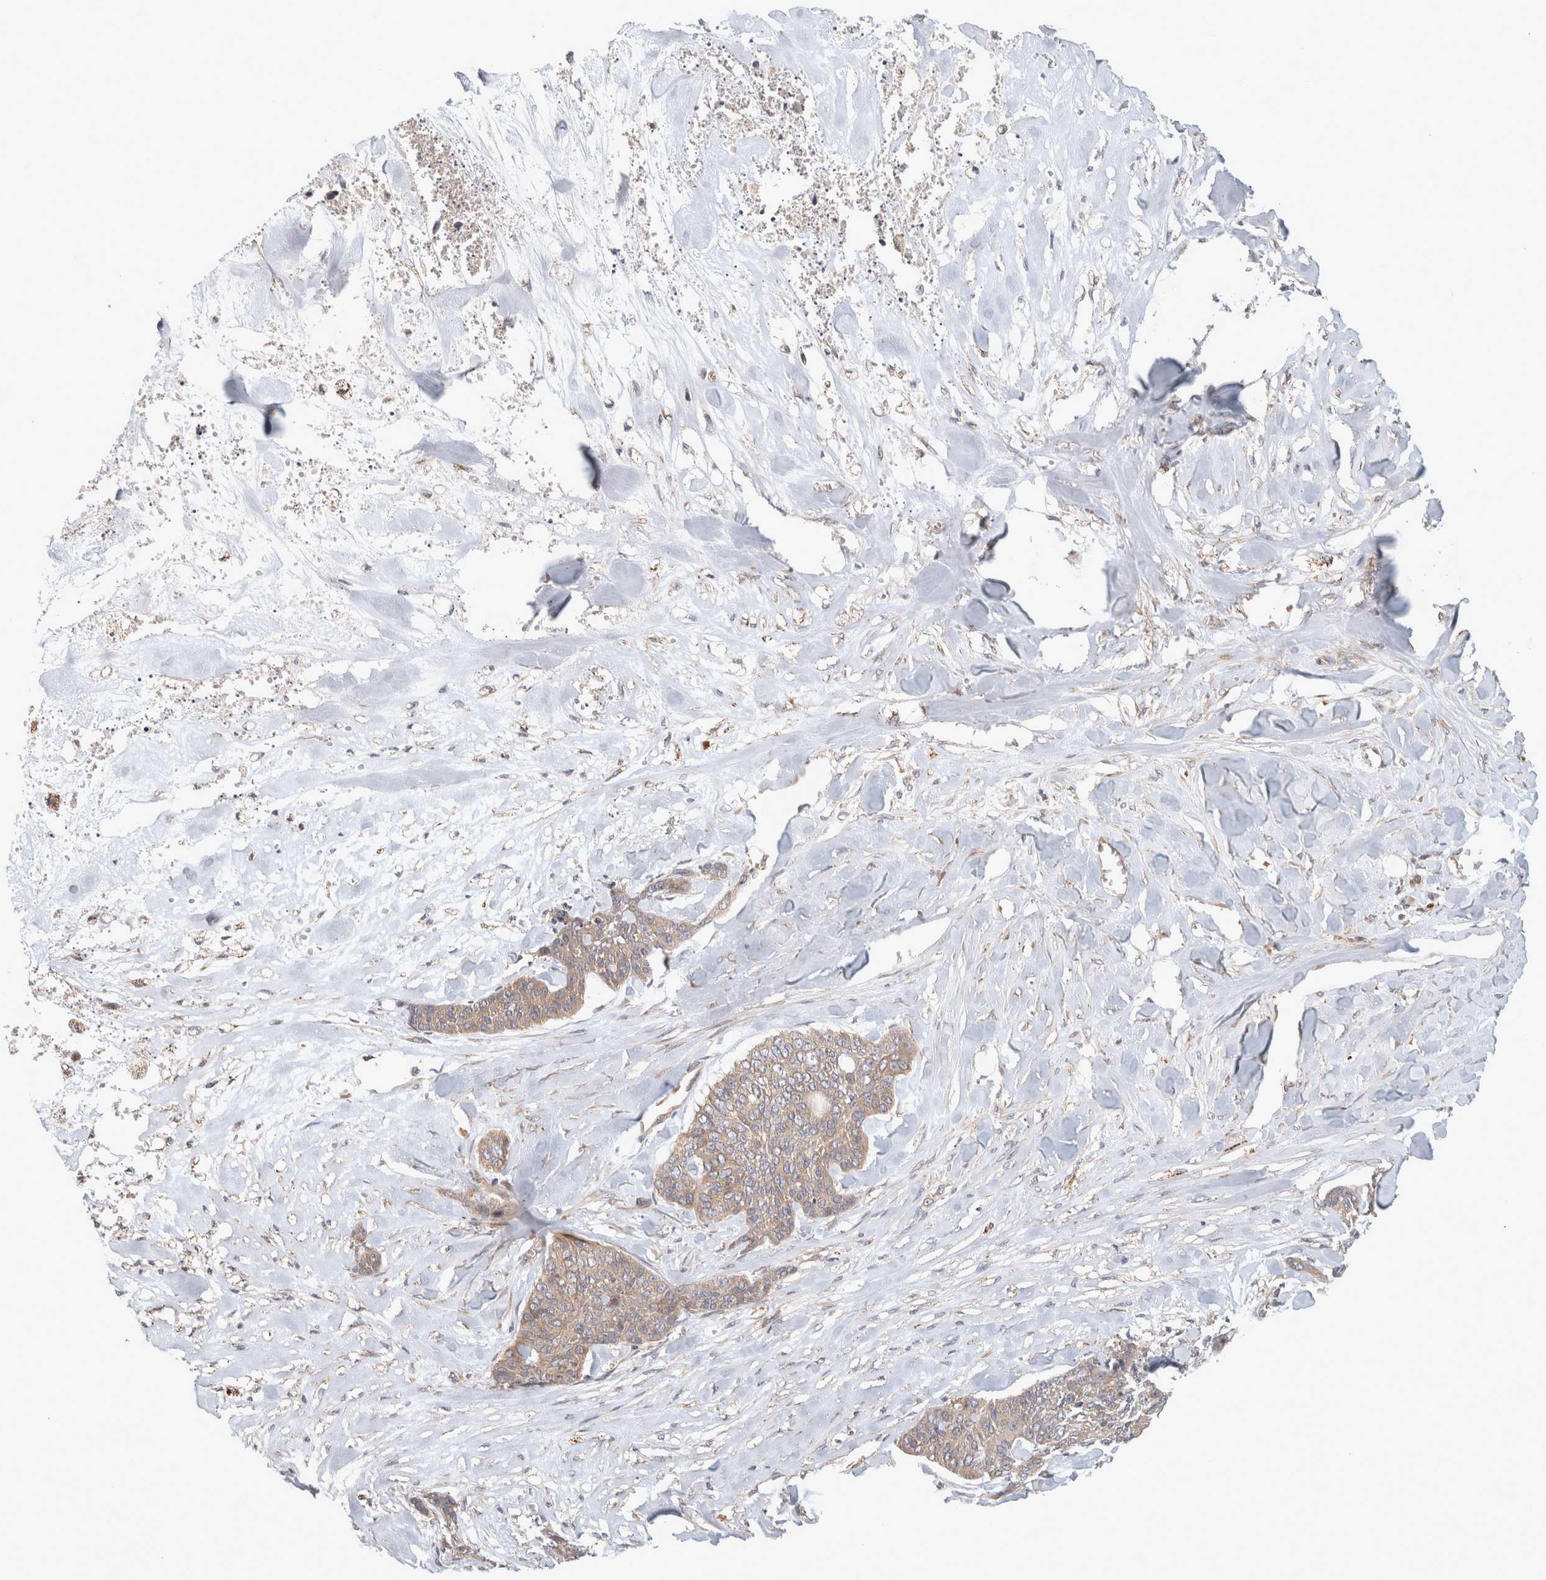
{"staining": {"intensity": "weak", "quantity": ">75%", "location": "cytoplasmic/membranous"}, "tissue": "skin cancer", "cell_type": "Tumor cells", "image_type": "cancer", "snomed": [{"axis": "morphology", "description": "Basal cell carcinoma"}, {"axis": "topography", "description": "Skin"}], "caption": "Basal cell carcinoma (skin) tissue displays weak cytoplasmic/membranous staining in about >75% of tumor cells", "gene": "HROB", "patient": {"sex": "female", "age": 64}}